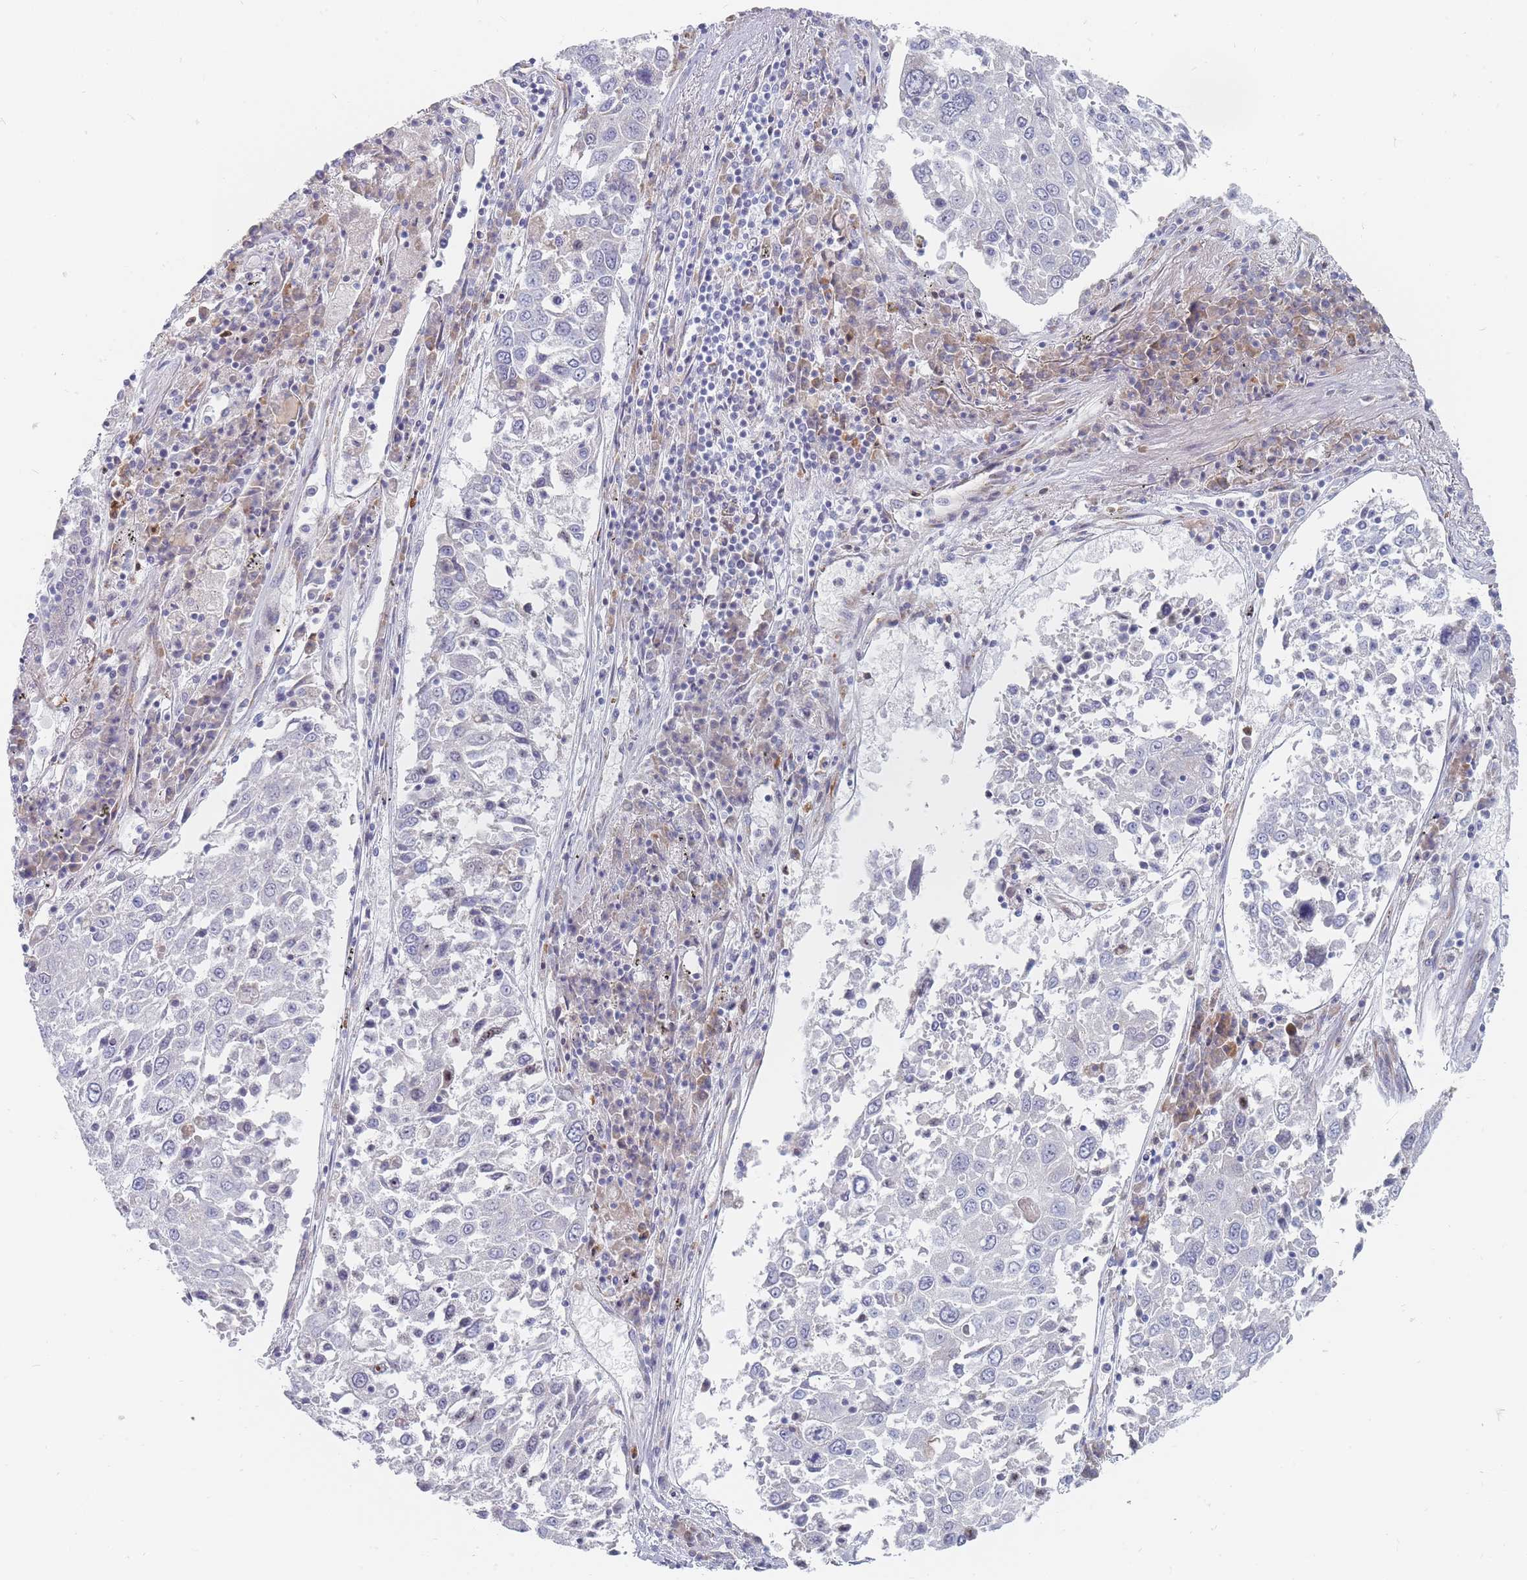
{"staining": {"intensity": "negative", "quantity": "none", "location": "none"}, "tissue": "lung cancer", "cell_type": "Tumor cells", "image_type": "cancer", "snomed": [{"axis": "morphology", "description": "Squamous cell carcinoma, NOS"}, {"axis": "topography", "description": "Lung"}], "caption": "IHC histopathology image of squamous cell carcinoma (lung) stained for a protein (brown), which displays no expression in tumor cells.", "gene": "SPATS1", "patient": {"sex": "male", "age": 65}}